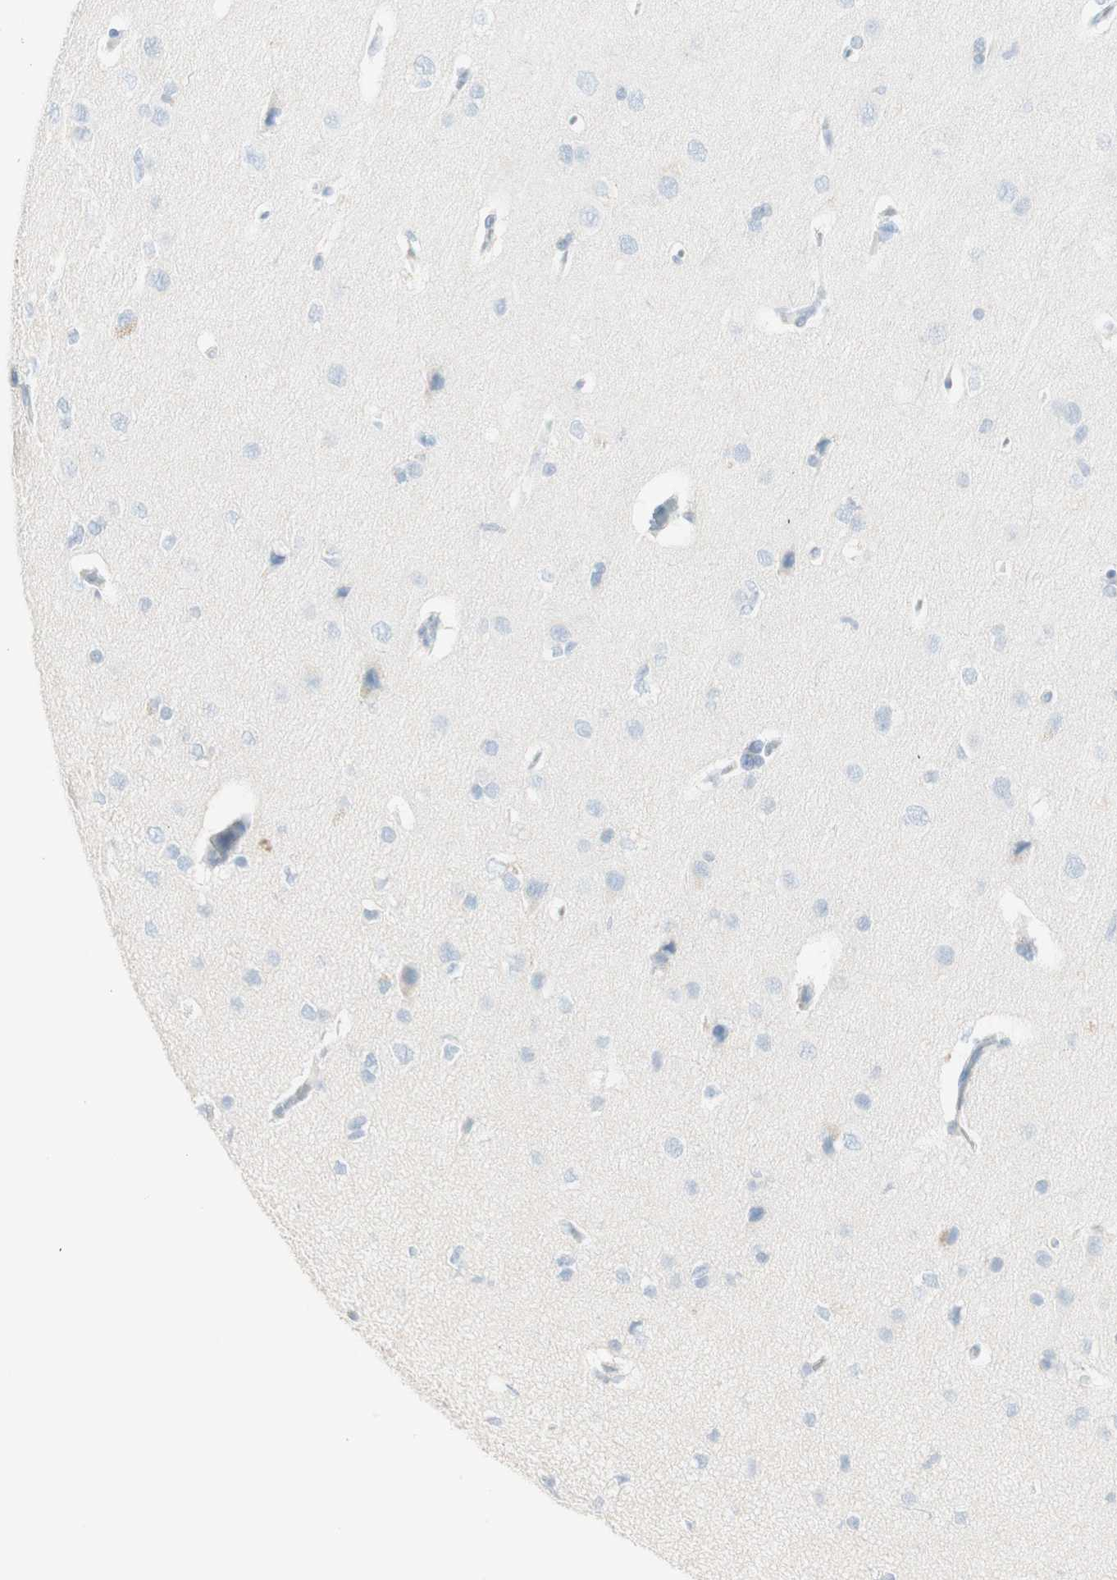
{"staining": {"intensity": "negative", "quantity": "none", "location": "none"}, "tissue": "cerebral cortex", "cell_type": "Endothelial cells", "image_type": "normal", "snomed": [{"axis": "morphology", "description": "Normal tissue, NOS"}, {"axis": "topography", "description": "Cerebral cortex"}], "caption": "The photomicrograph reveals no staining of endothelial cells in unremarkable cerebral cortex.", "gene": "MDK", "patient": {"sex": "male", "age": 62}}